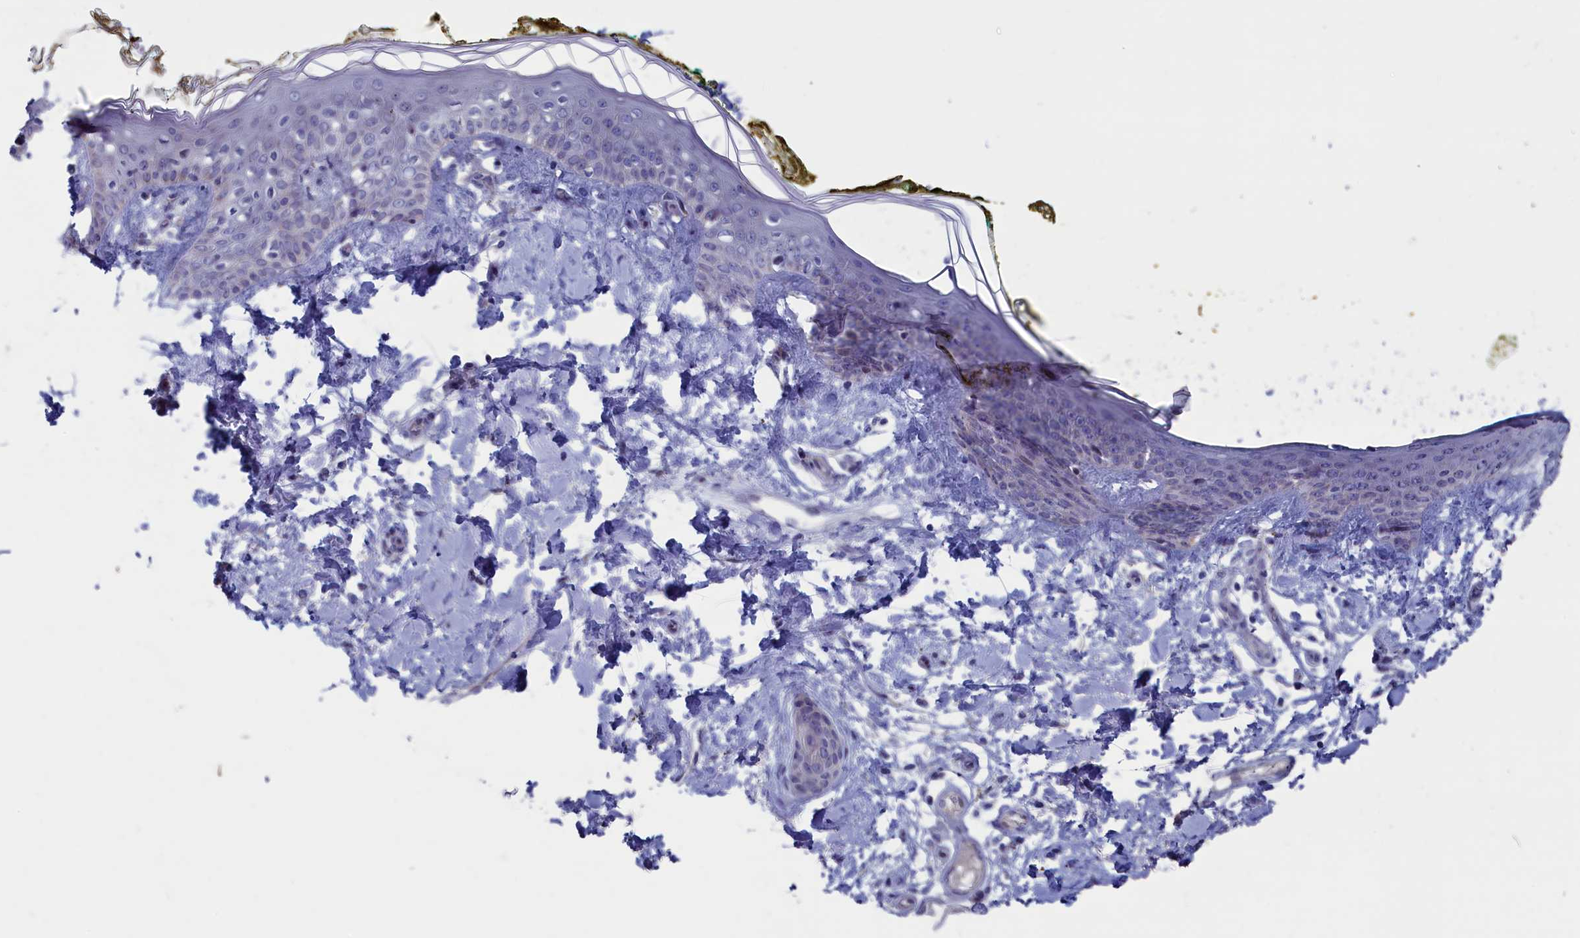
{"staining": {"intensity": "negative", "quantity": "none", "location": "none"}, "tissue": "skin", "cell_type": "Fibroblasts", "image_type": "normal", "snomed": [{"axis": "morphology", "description": "Normal tissue, NOS"}, {"axis": "topography", "description": "Skin"}], "caption": "IHC image of unremarkable human skin stained for a protein (brown), which displays no expression in fibroblasts.", "gene": "NIBAN3", "patient": {"sex": "female", "age": 34}}